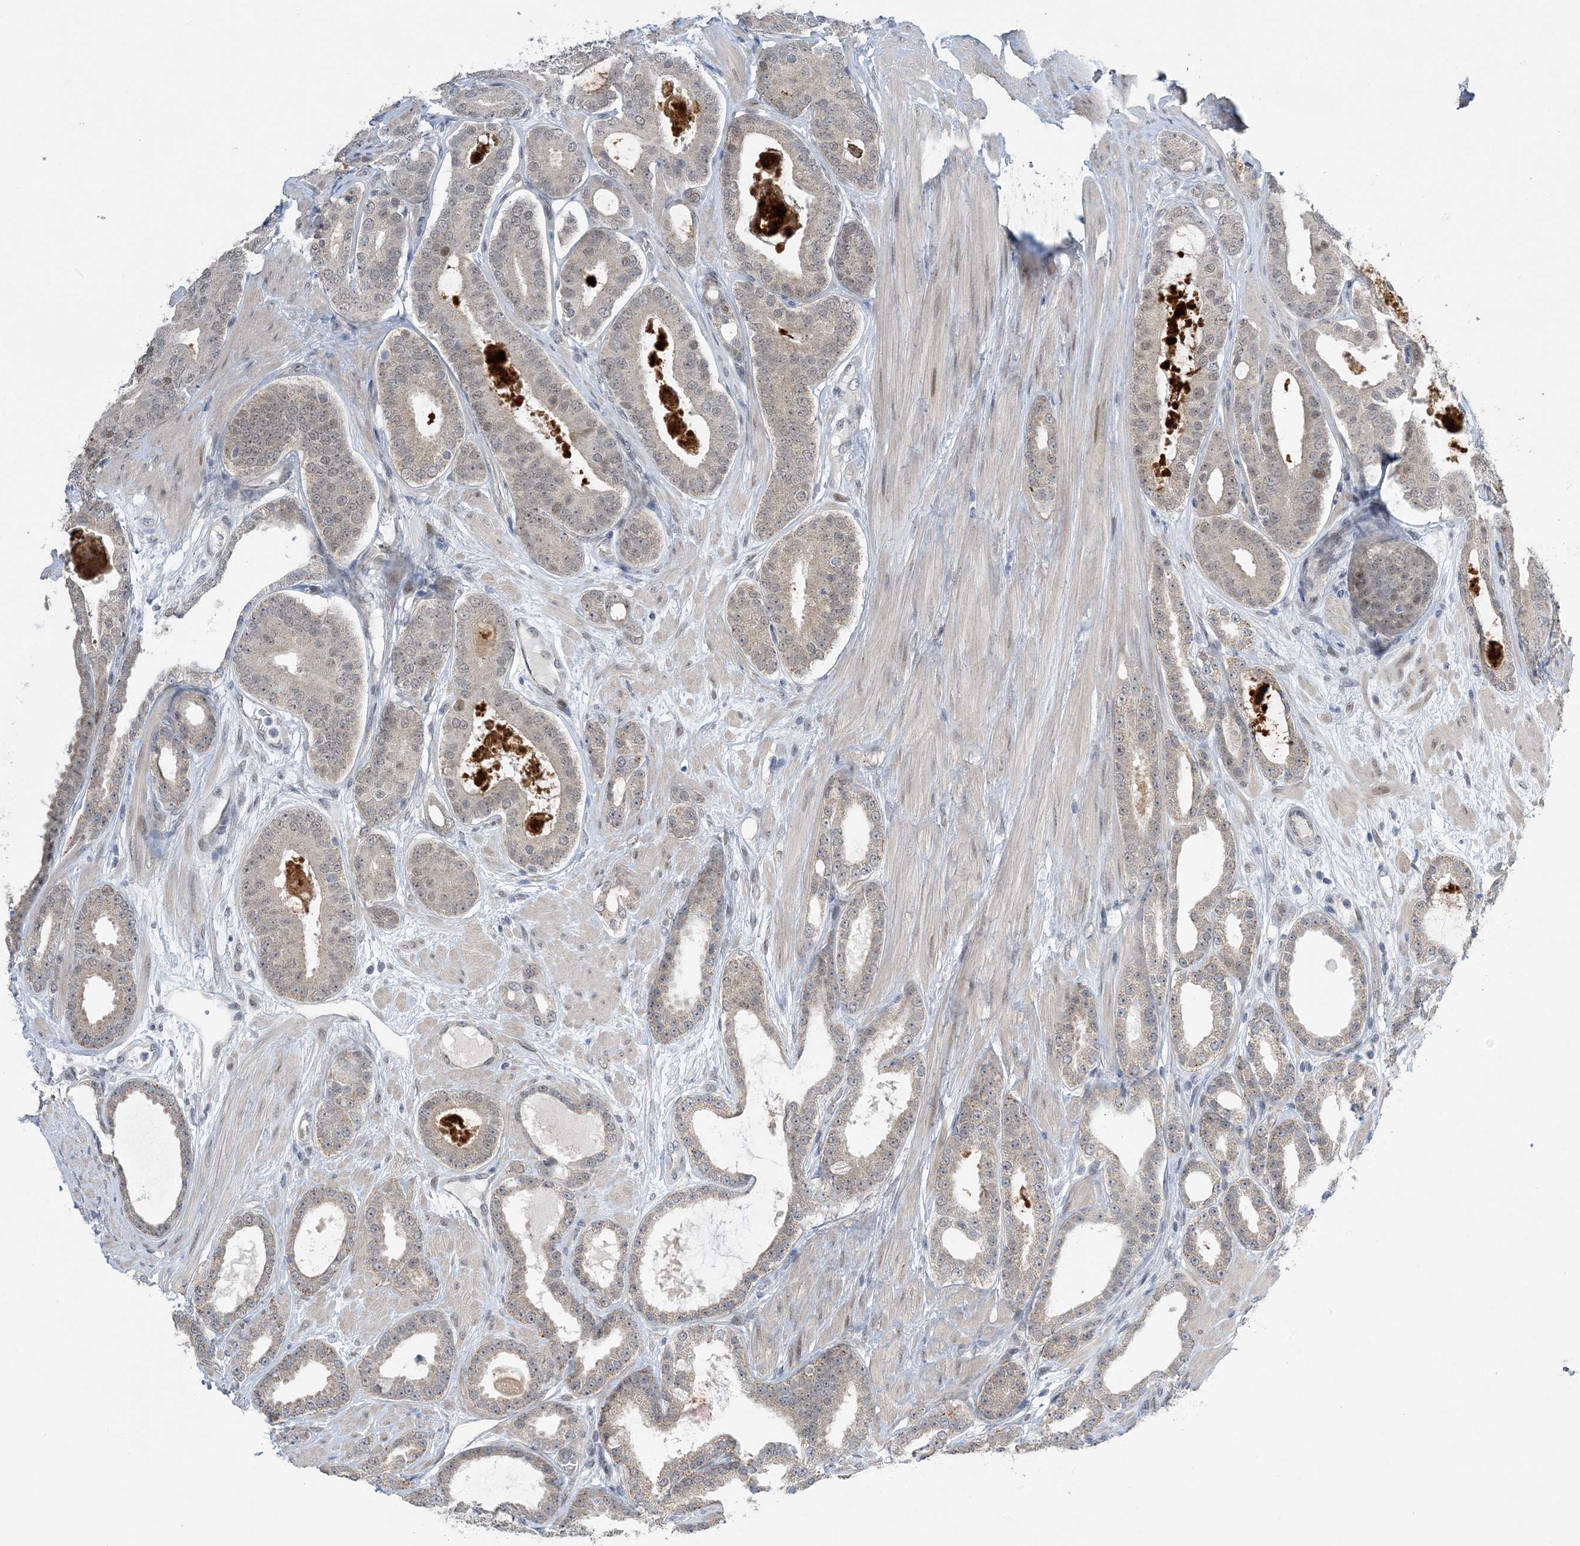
{"staining": {"intensity": "negative", "quantity": "none", "location": "none"}, "tissue": "prostate cancer", "cell_type": "Tumor cells", "image_type": "cancer", "snomed": [{"axis": "morphology", "description": "Adenocarcinoma, High grade"}, {"axis": "topography", "description": "Prostate"}], "caption": "Human adenocarcinoma (high-grade) (prostate) stained for a protein using immunohistochemistry shows no positivity in tumor cells.", "gene": "WAC", "patient": {"sex": "male", "age": 60}}